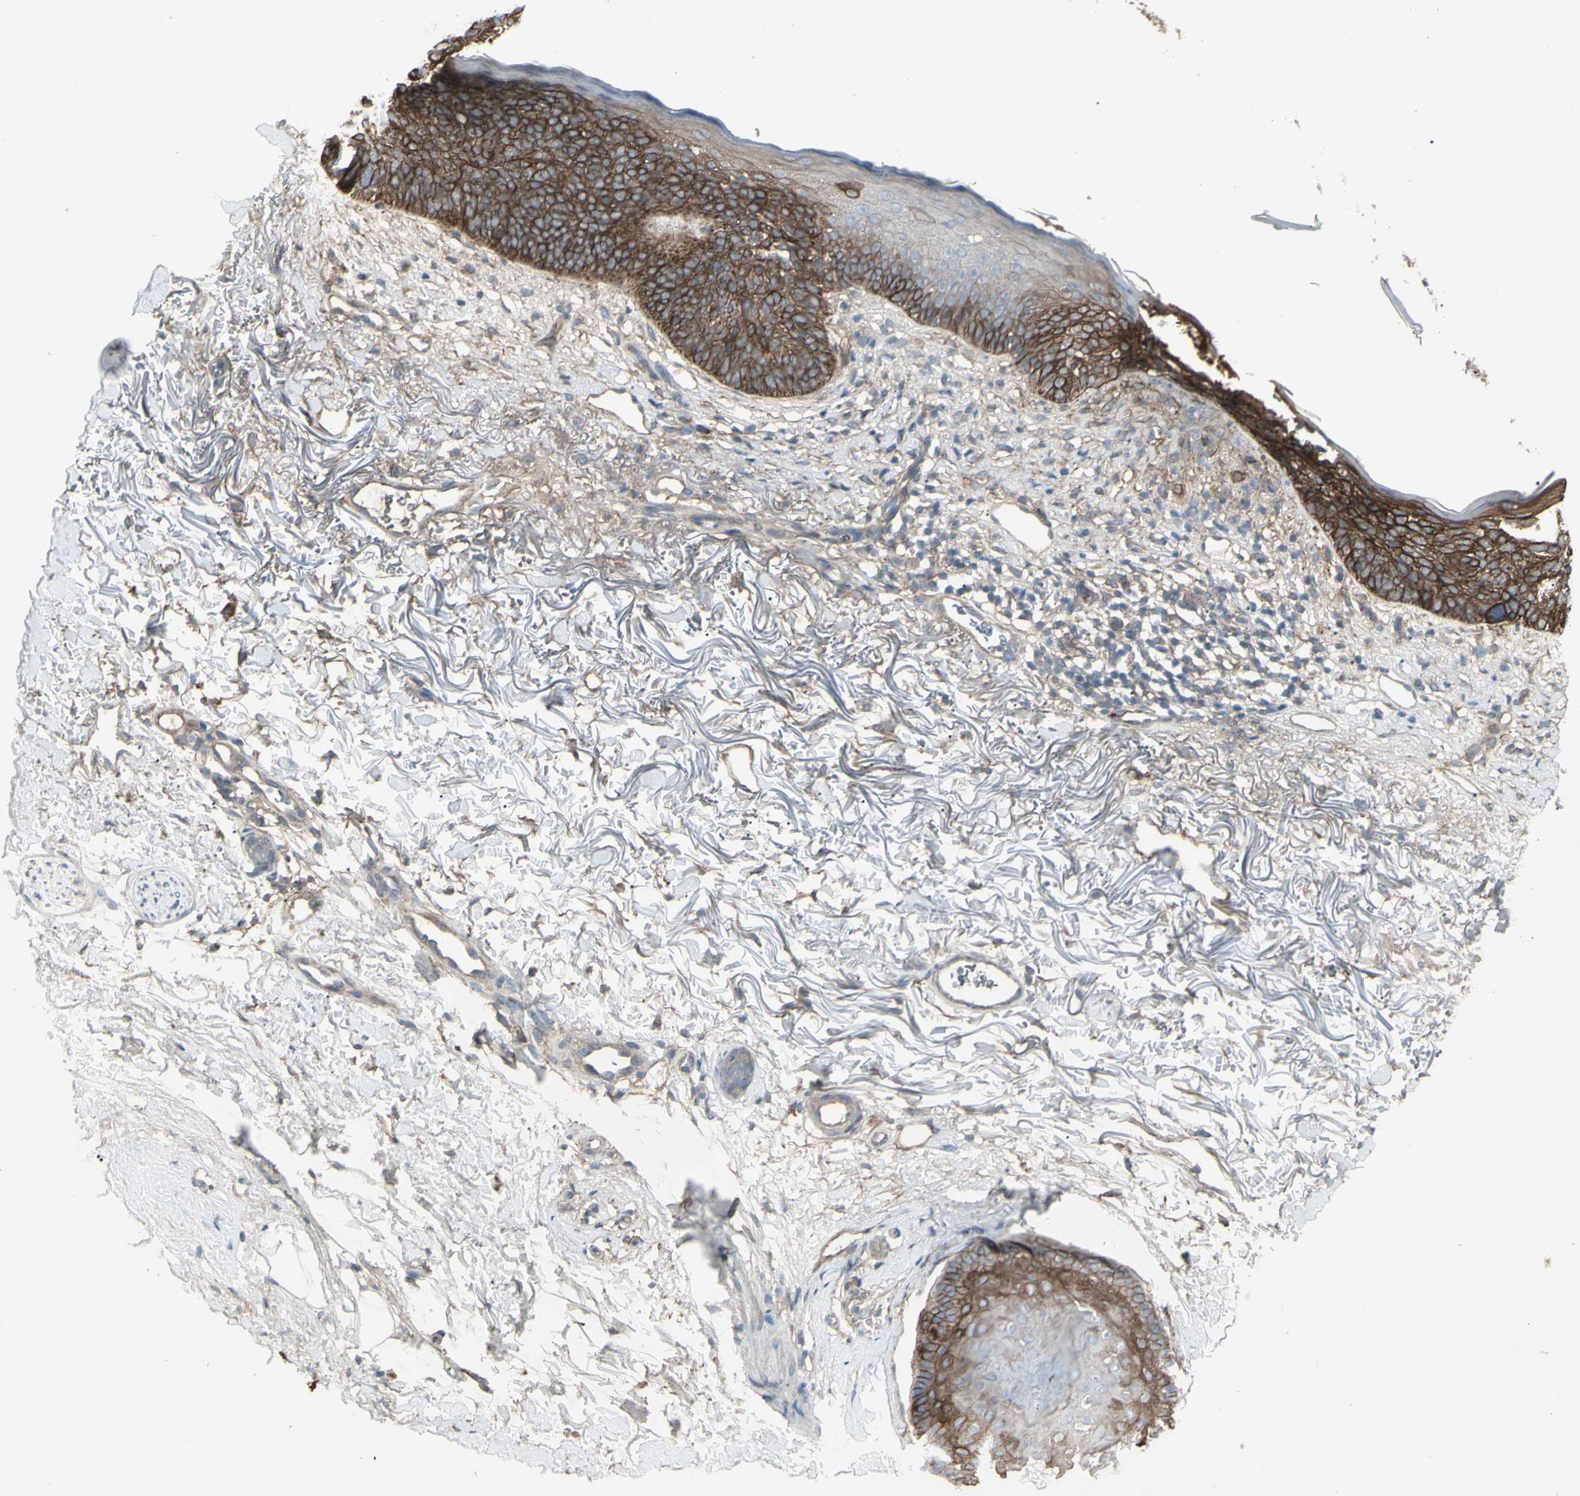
{"staining": {"intensity": "strong", "quantity": ">75%", "location": "cytoplasmic/membranous"}, "tissue": "skin cancer", "cell_type": "Tumor cells", "image_type": "cancer", "snomed": [{"axis": "morphology", "description": "Basal cell carcinoma"}, {"axis": "topography", "description": "Skin"}], "caption": "A brown stain labels strong cytoplasmic/membranous expression of a protein in skin cancer tumor cells. (DAB IHC, brown staining for protein, blue staining for nuclei).", "gene": "CD276", "patient": {"sex": "female", "age": 70}}